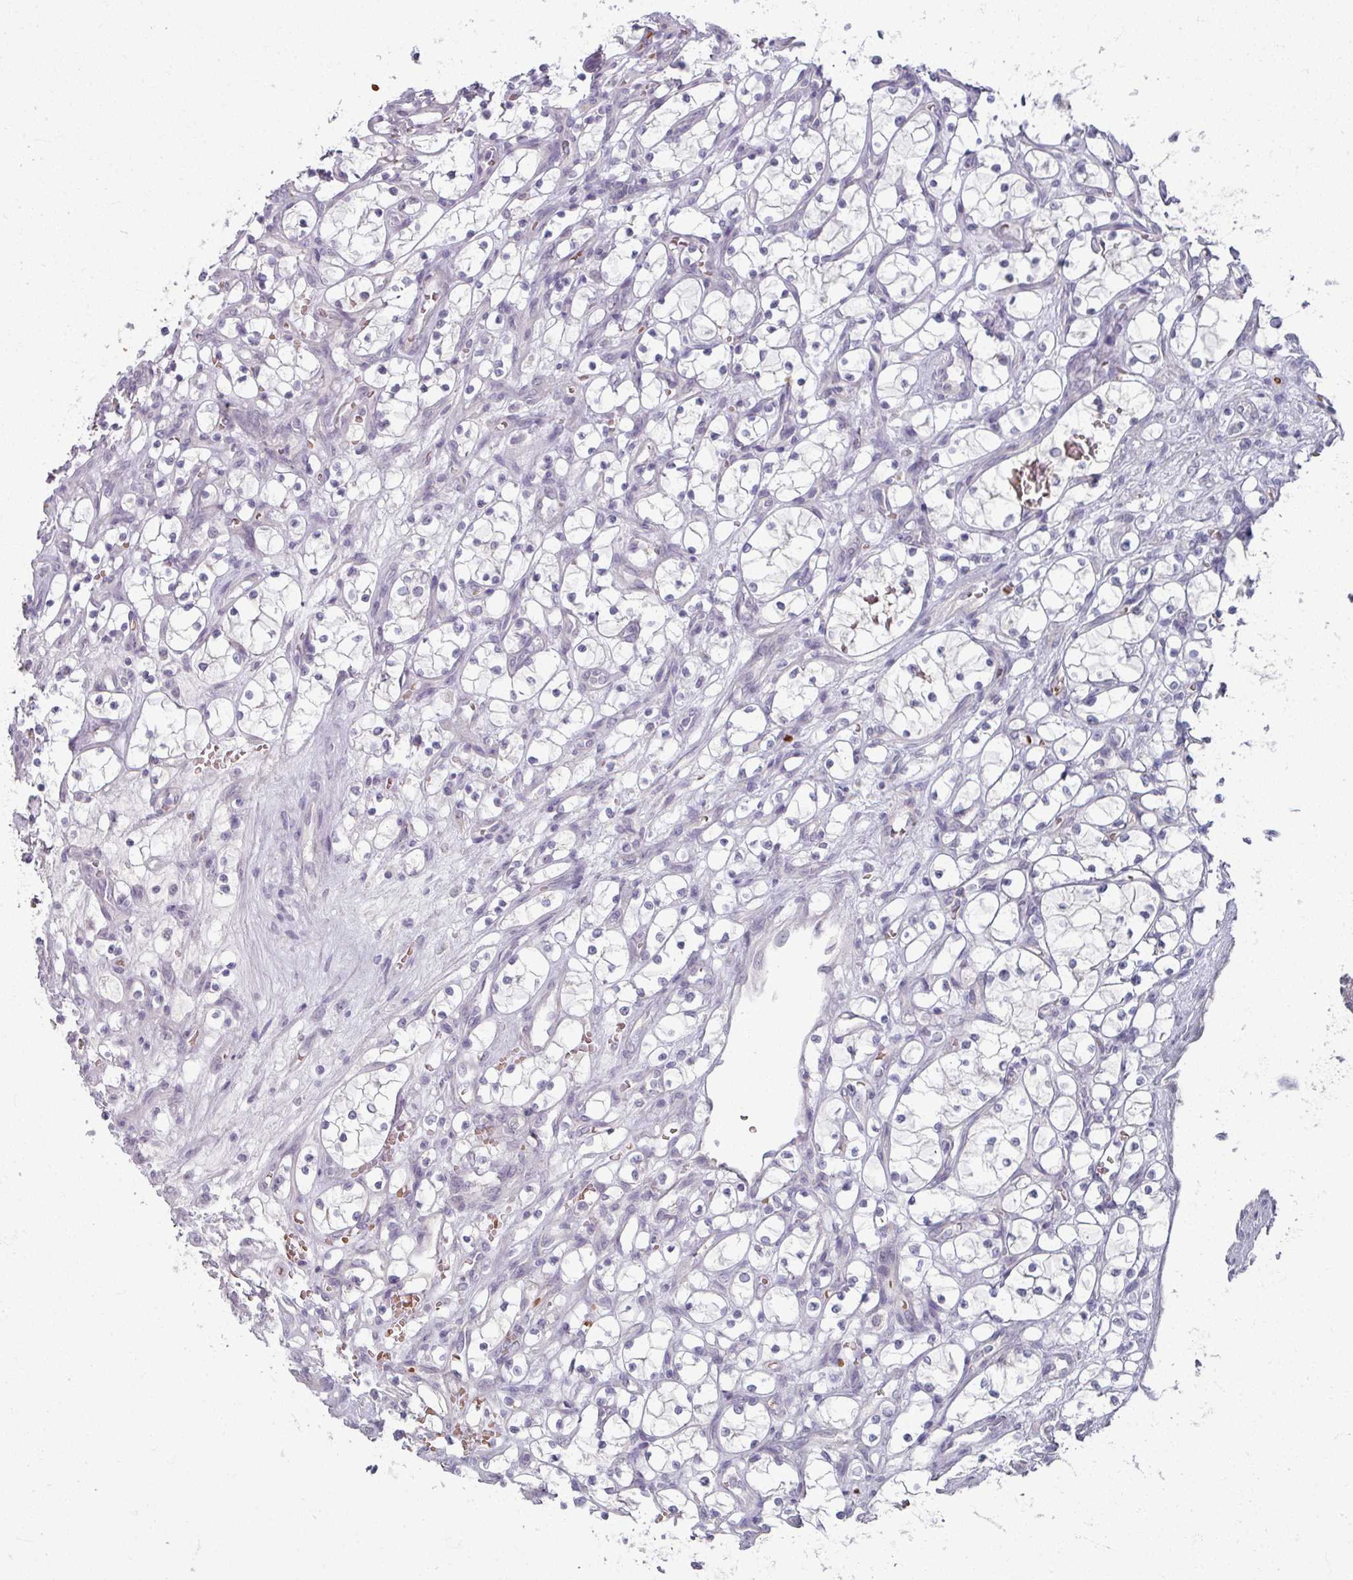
{"staining": {"intensity": "negative", "quantity": "none", "location": "none"}, "tissue": "renal cancer", "cell_type": "Tumor cells", "image_type": "cancer", "snomed": [{"axis": "morphology", "description": "Adenocarcinoma, NOS"}, {"axis": "topography", "description": "Kidney"}], "caption": "The image demonstrates no staining of tumor cells in renal cancer (adenocarcinoma).", "gene": "KMT5C", "patient": {"sex": "female", "age": 69}}